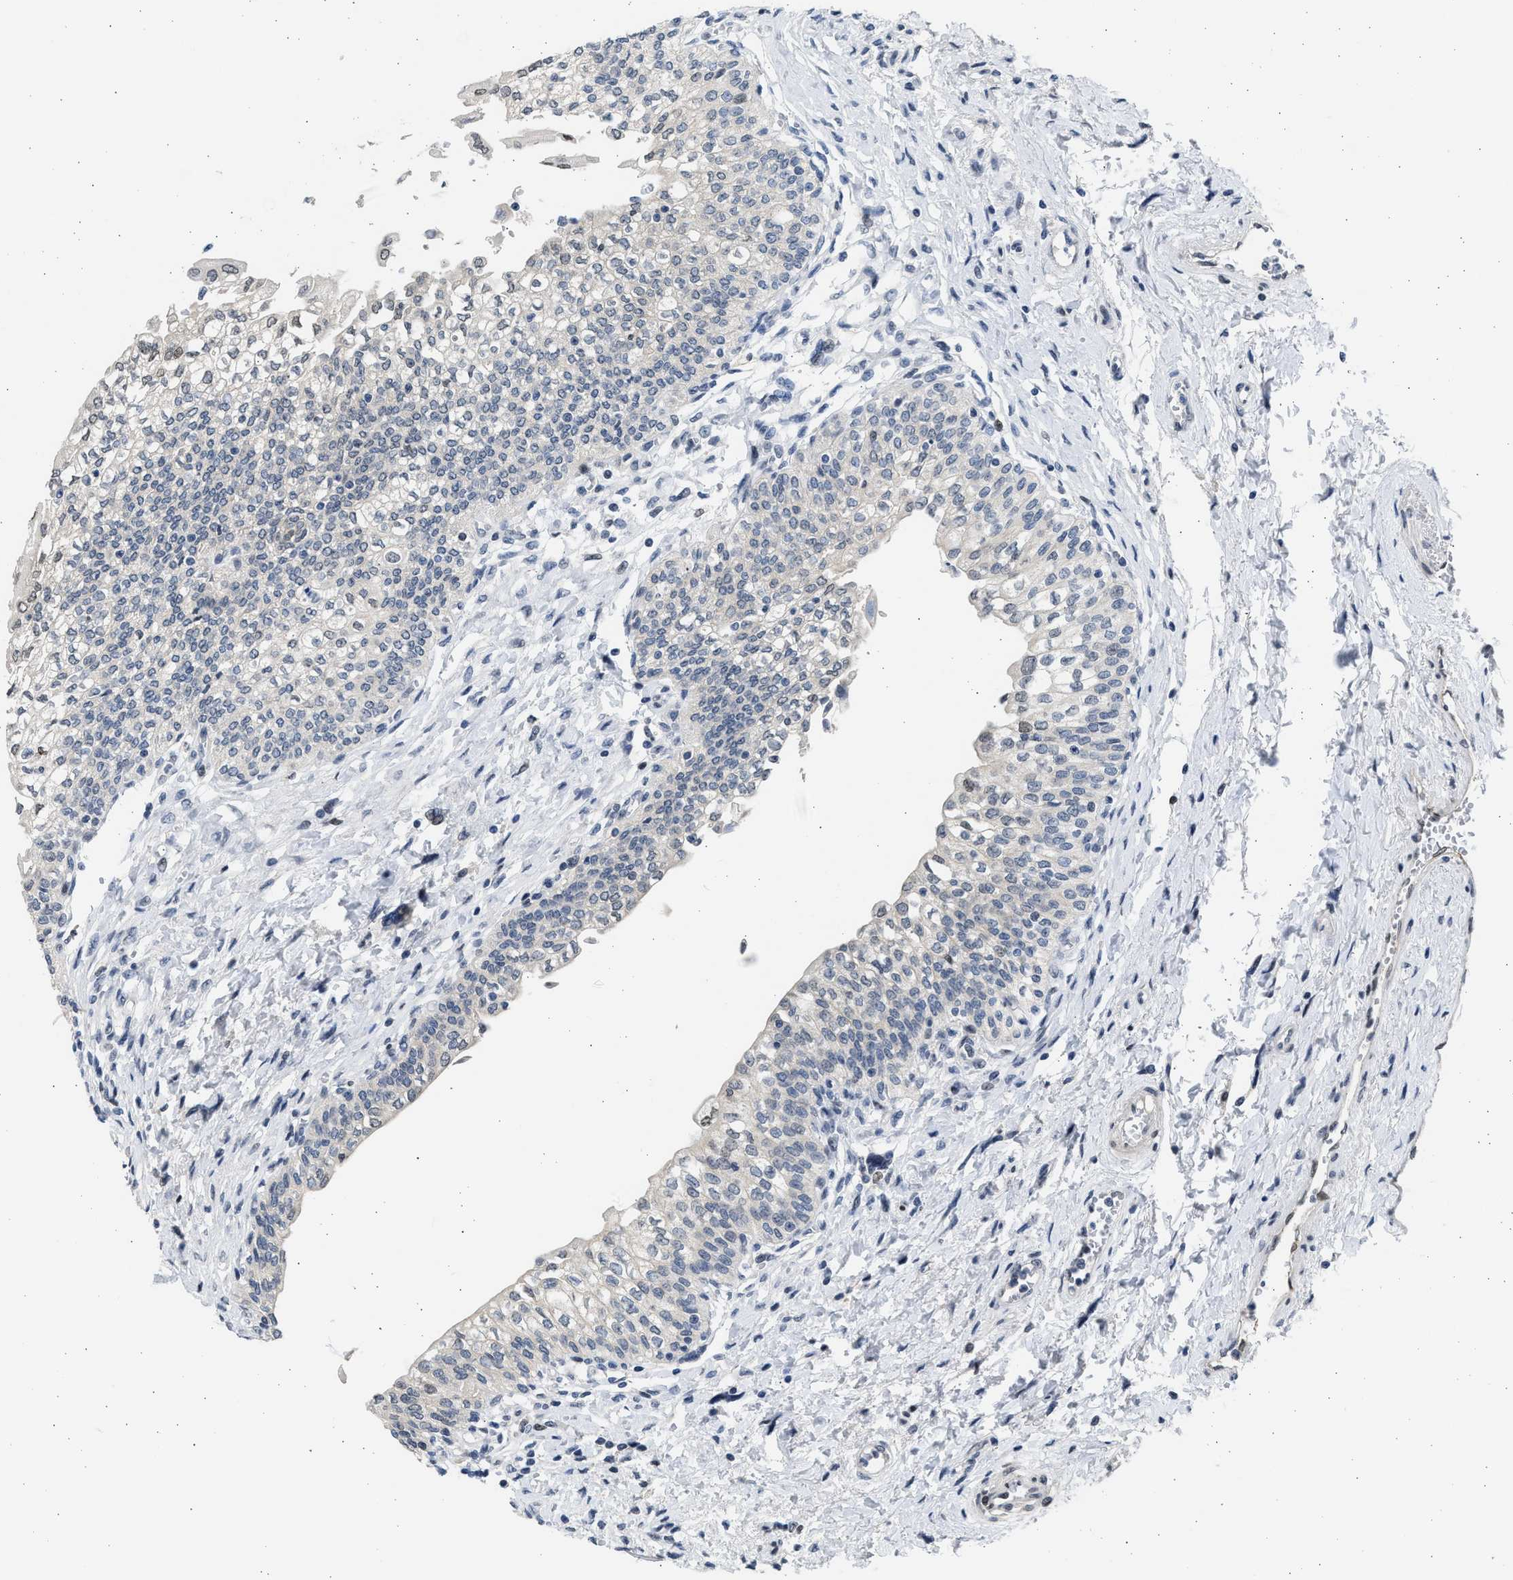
{"staining": {"intensity": "moderate", "quantity": "<25%", "location": "nuclear"}, "tissue": "urinary bladder", "cell_type": "Urothelial cells", "image_type": "normal", "snomed": [{"axis": "morphology", "description": "Normal tissue, NOS"}, {"axis": "topography", "description": "Urinary bladder"}], "caption": "Urinary bladder stained with immunohistochemistry displays moderate nuclear expression in approximately <25% of urothelial cells. The protein of interest is shown in brown color, while the nuclei are stained blue.", "gene": "HMGN3", "patient": {"sex": "male", "age": 55}}